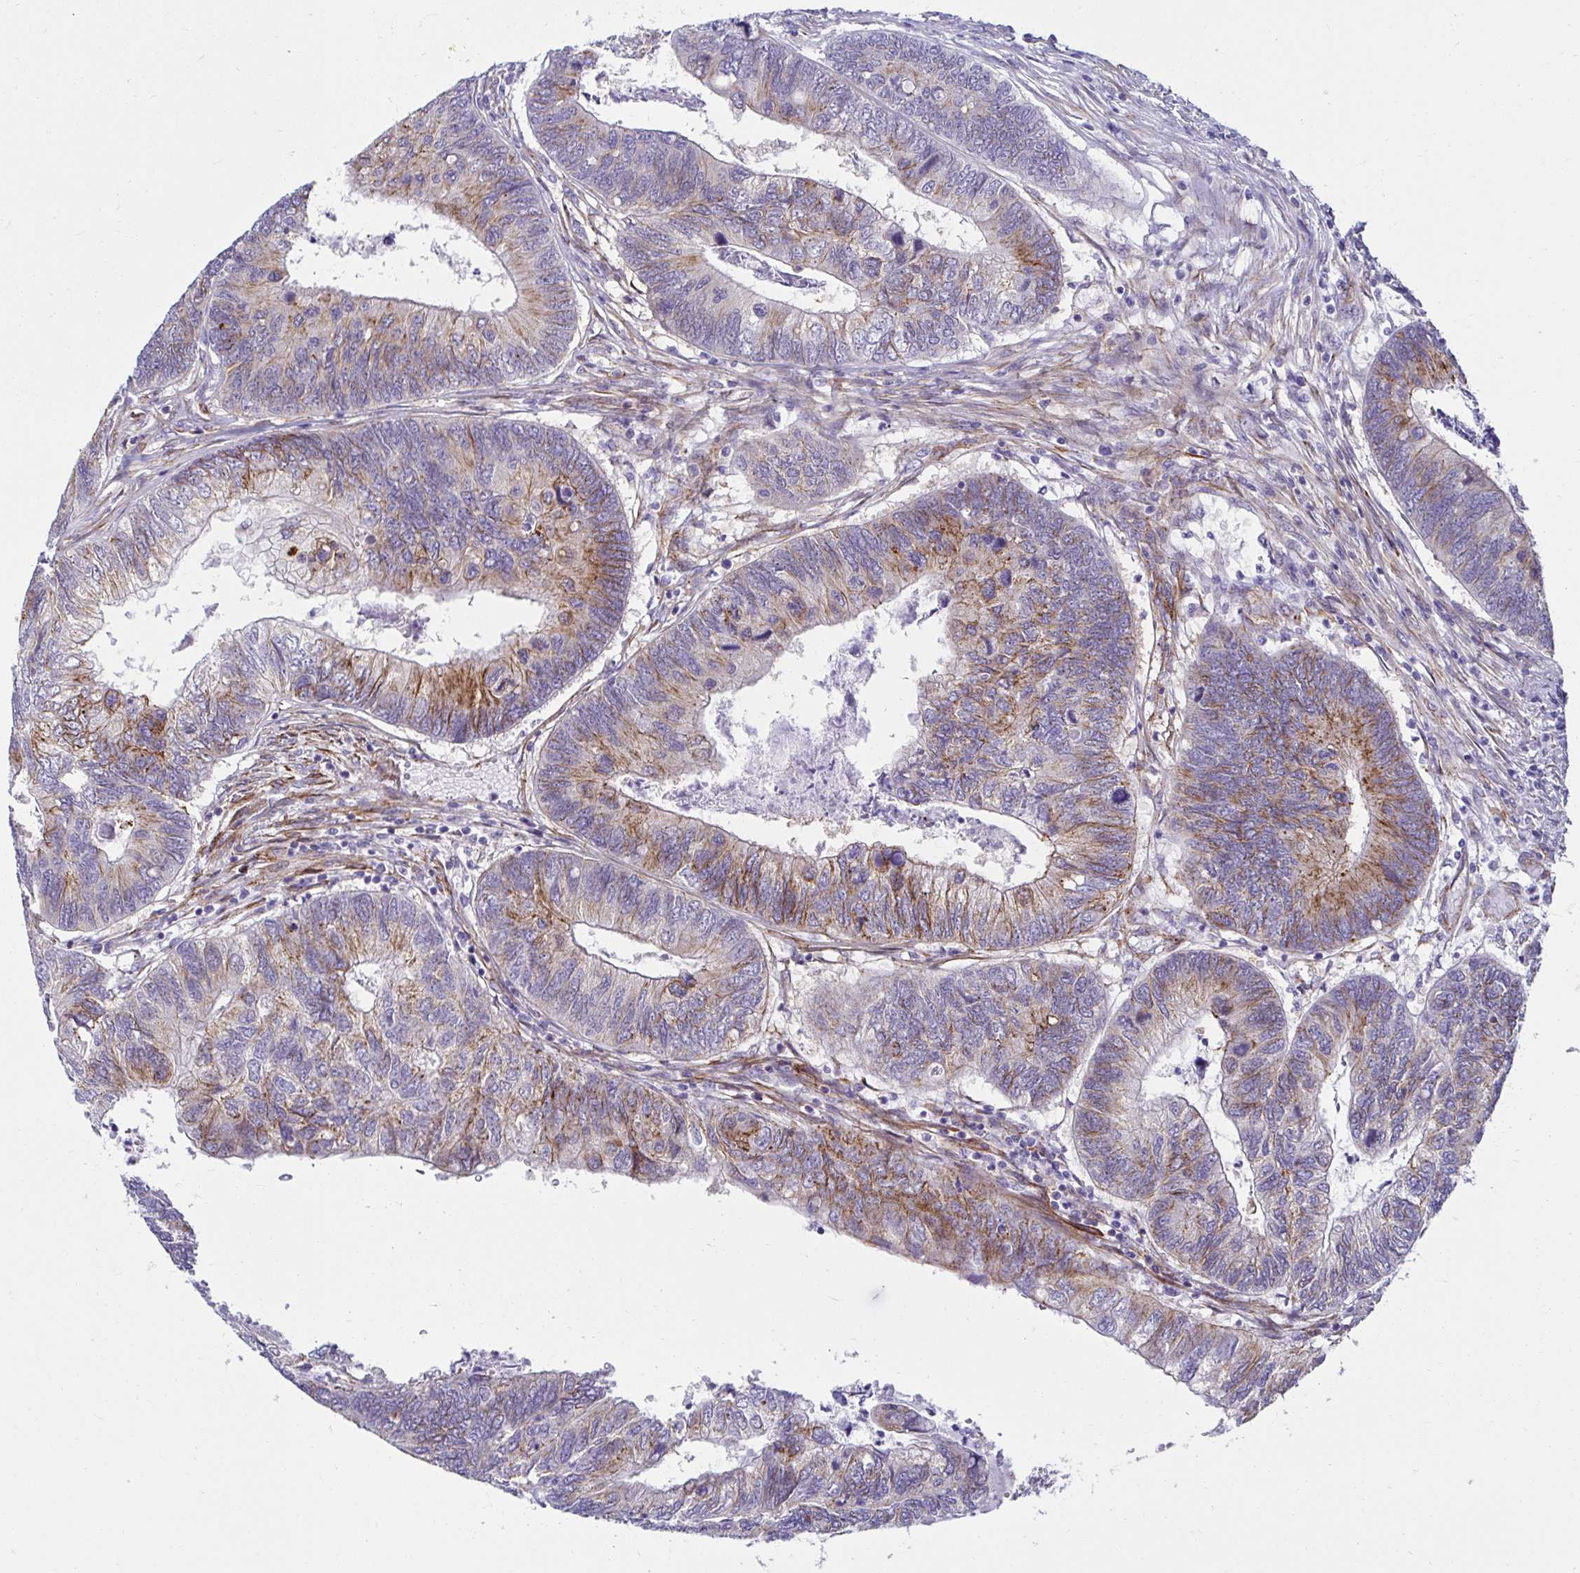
{"staining": {"intensity": "moderate", "quantity": "25%-75%", "location": "cytoplasmic/membranous"}, "tissue": "colorectal cancer", "cell_type": "Tumor cells", "image_type": "cancer", "snomed": [{"axis": "morphology", "description": "Adenocarcinoma, NOS"}, {"axis": "topography", "description": "Colon"}], "caption": "Protein staining of colorectal cancer tissue exhibits moderate cytoplasmic/membranous expression in approximately 25%-75% of tumor cells.", "gene": "ANKRD62", "patient": {"sex": "female", "age": 67}}